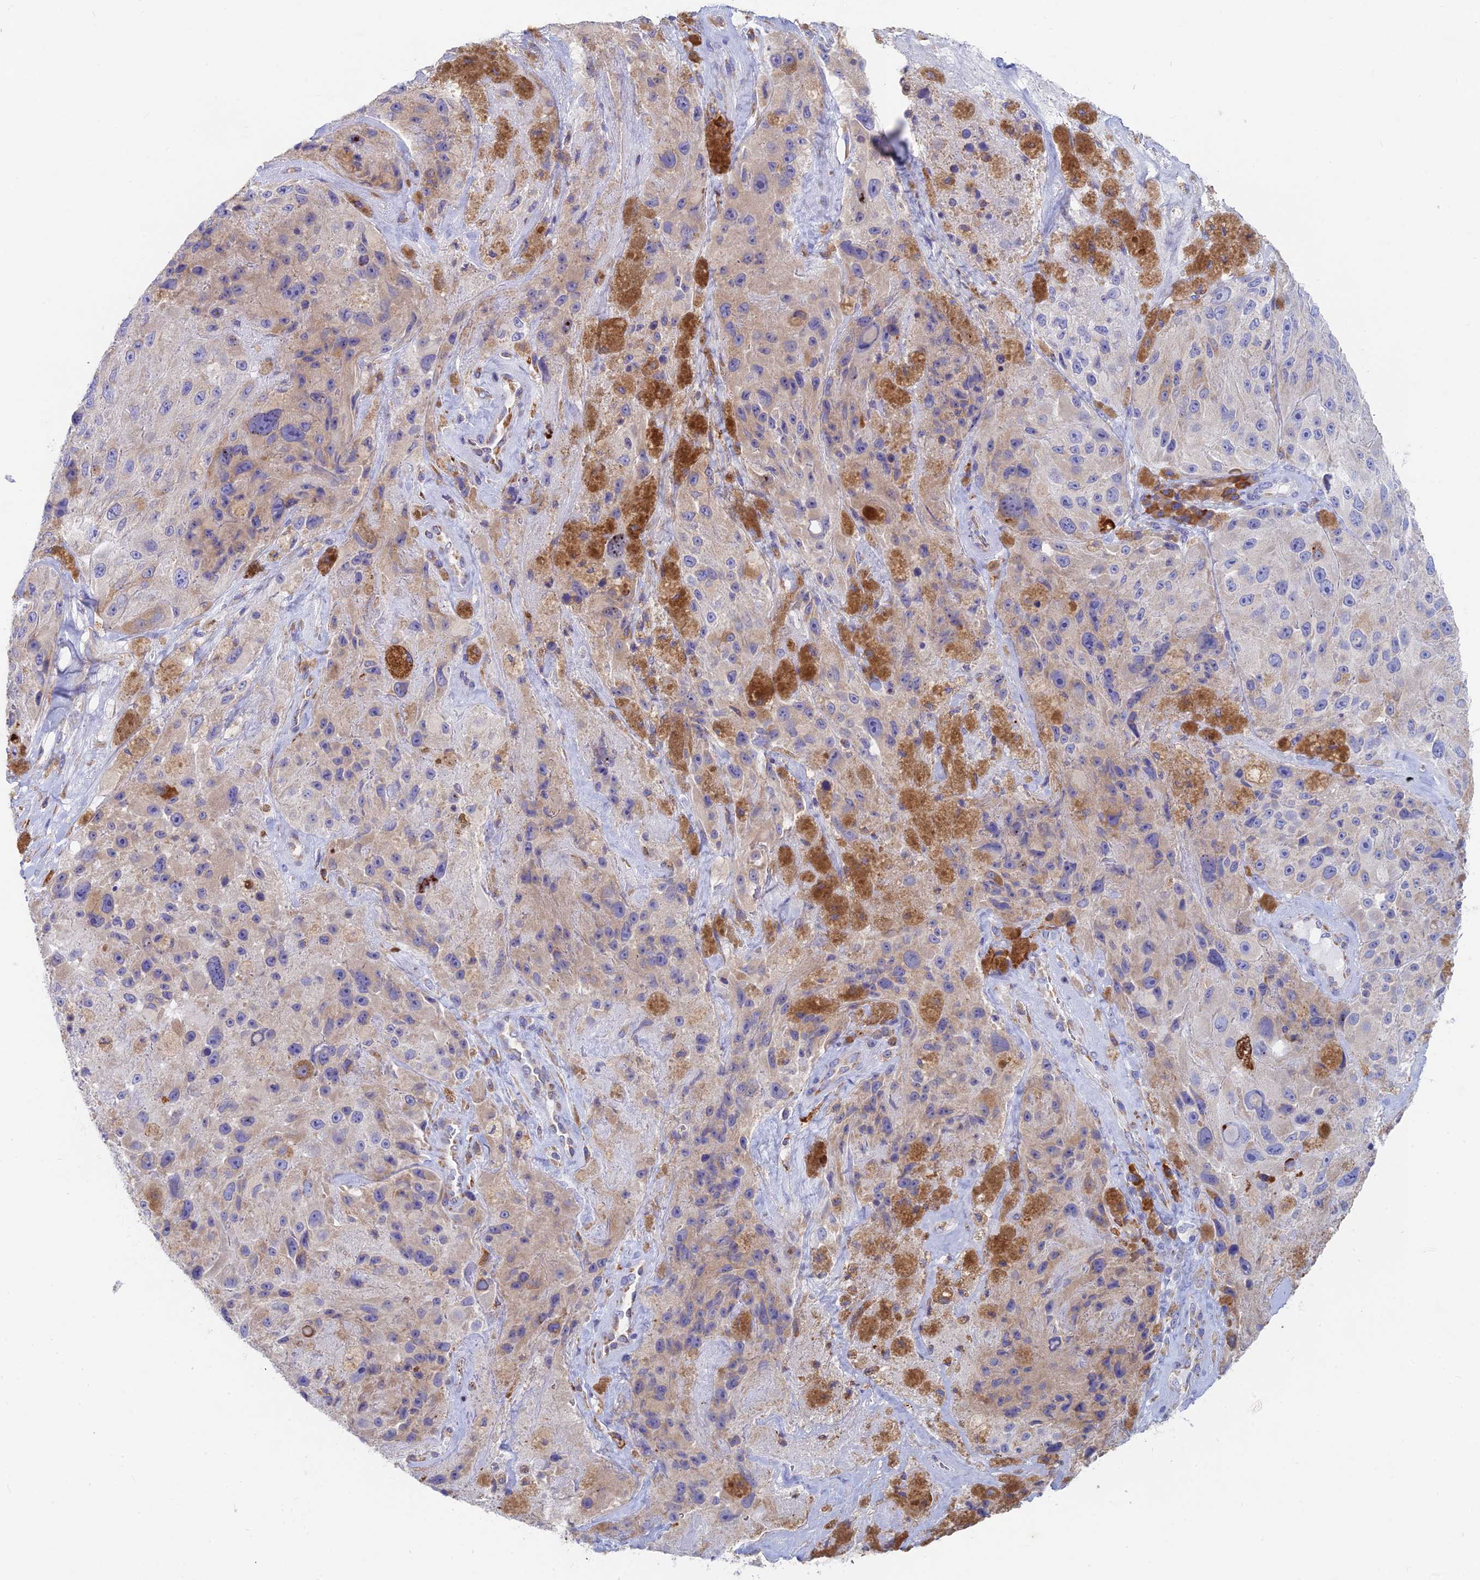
{"staining": {"intensity": "negative", "quantity": "none", "location": "none"}, "tissue": "melanoma", "cell_type": "Tumor cells", "image_type": "cancer", "snomed": [{"axis": "morphology", "description": "Malignant melanoma, Metastatic site"}, {"axis": "topography", "description": "Lymph node"}], "caption": "The histopathology image exhibits no staining of tumor cells in melanoma.", "gene": "WDR35", "patient": {"sex": "male", "age": 62}}